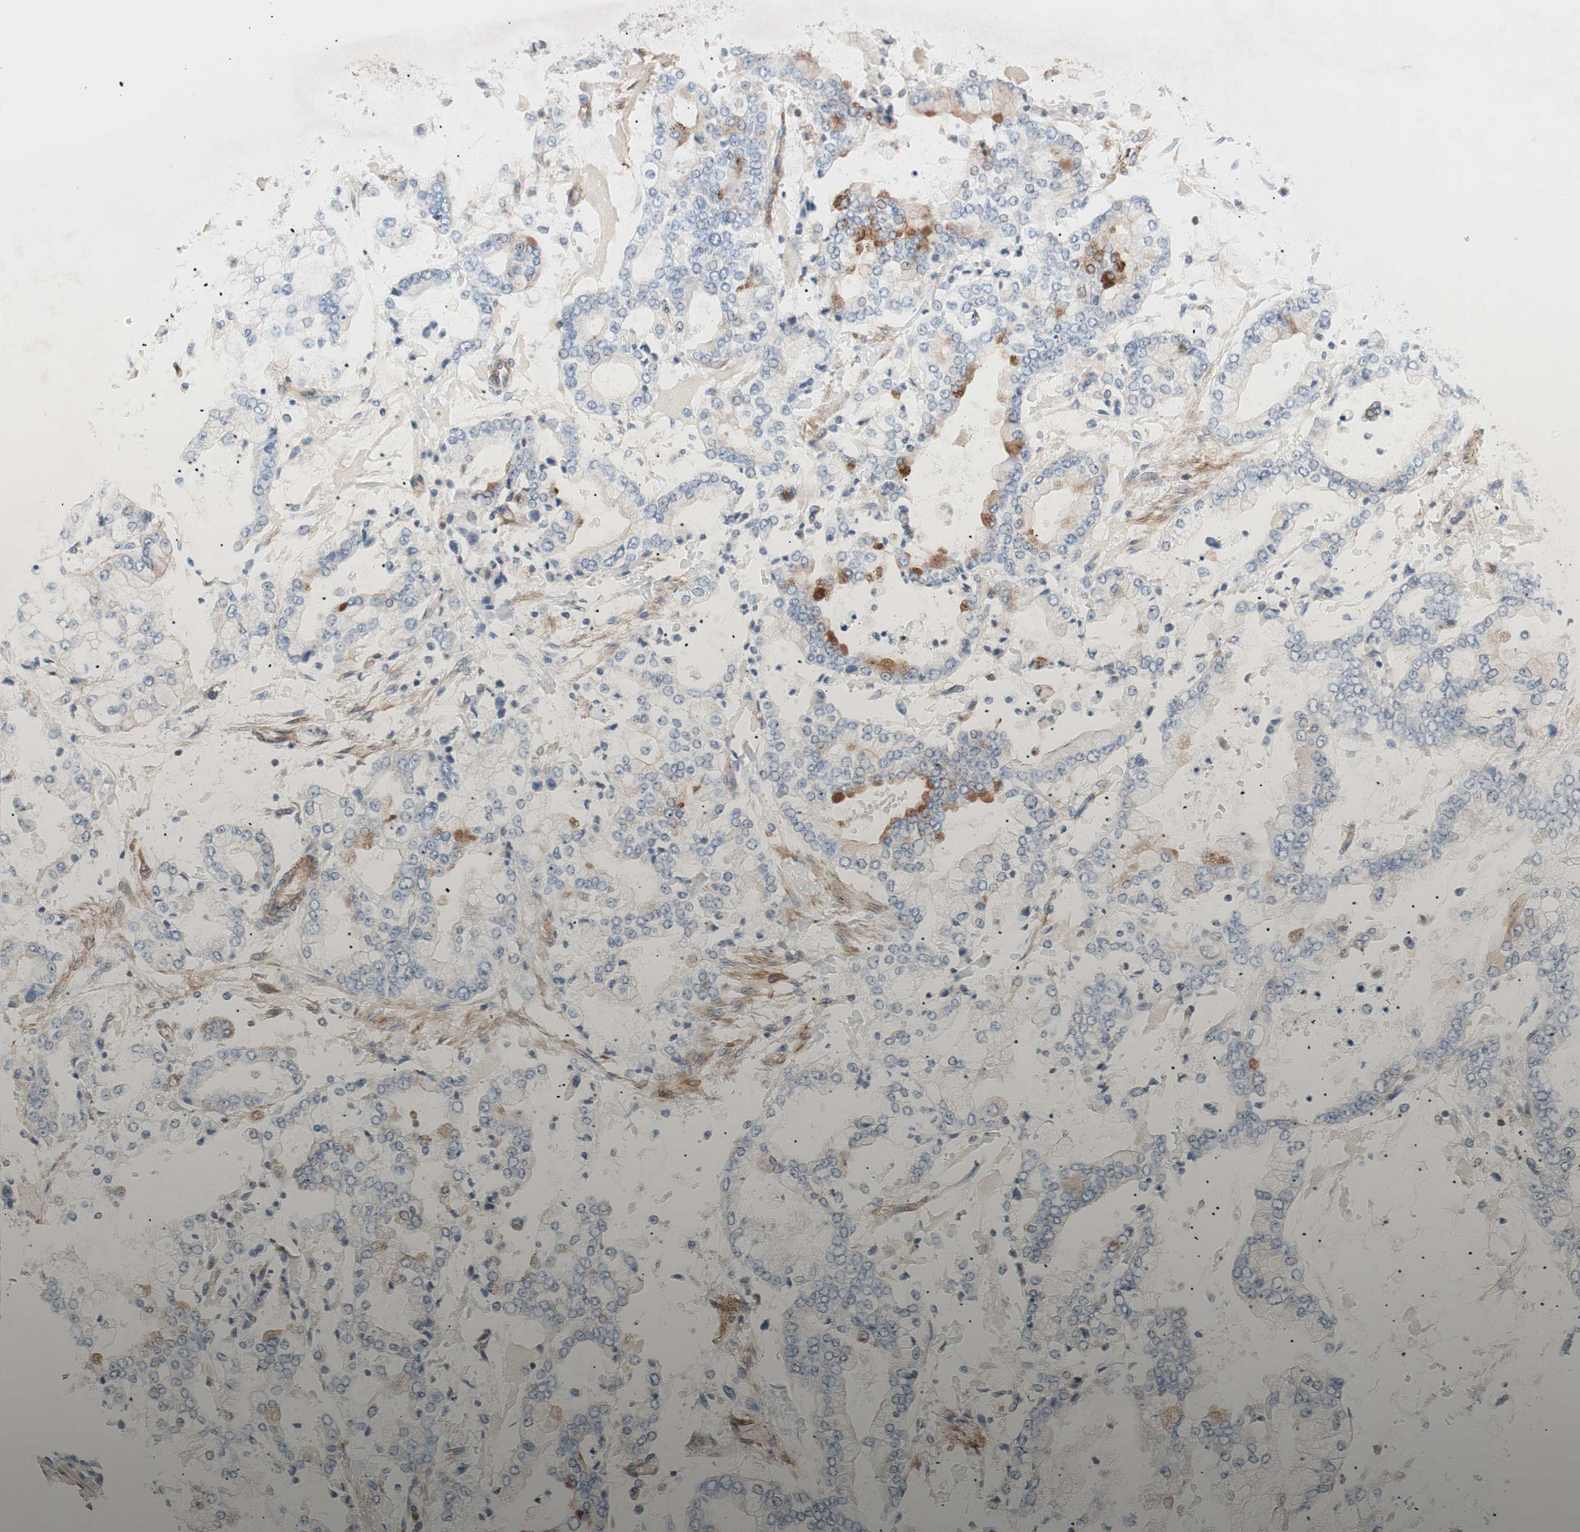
{"staining": {"intensity": "negative", "quantity": "none", "location": "none"}, "tissue": "stomach cancer", "cell_type": "Tumor cells", "image_type": "cancer", "snomed": [{"axis": "morphology", "description": "Adenocarcinoma, NOS"}, {"axis": "topography", "description": "Stomach"}], "caption": "High magnification brightfield microscopy of adenocarcinoma (stomach) stained with DAB (3,3'-diaminobenzidine) (brown) and counterstained with hematoxylin (blue): tumor cells show no significant positivity.", "gene": "GPR160", "patient": {"sex": "male", "age": 76}}